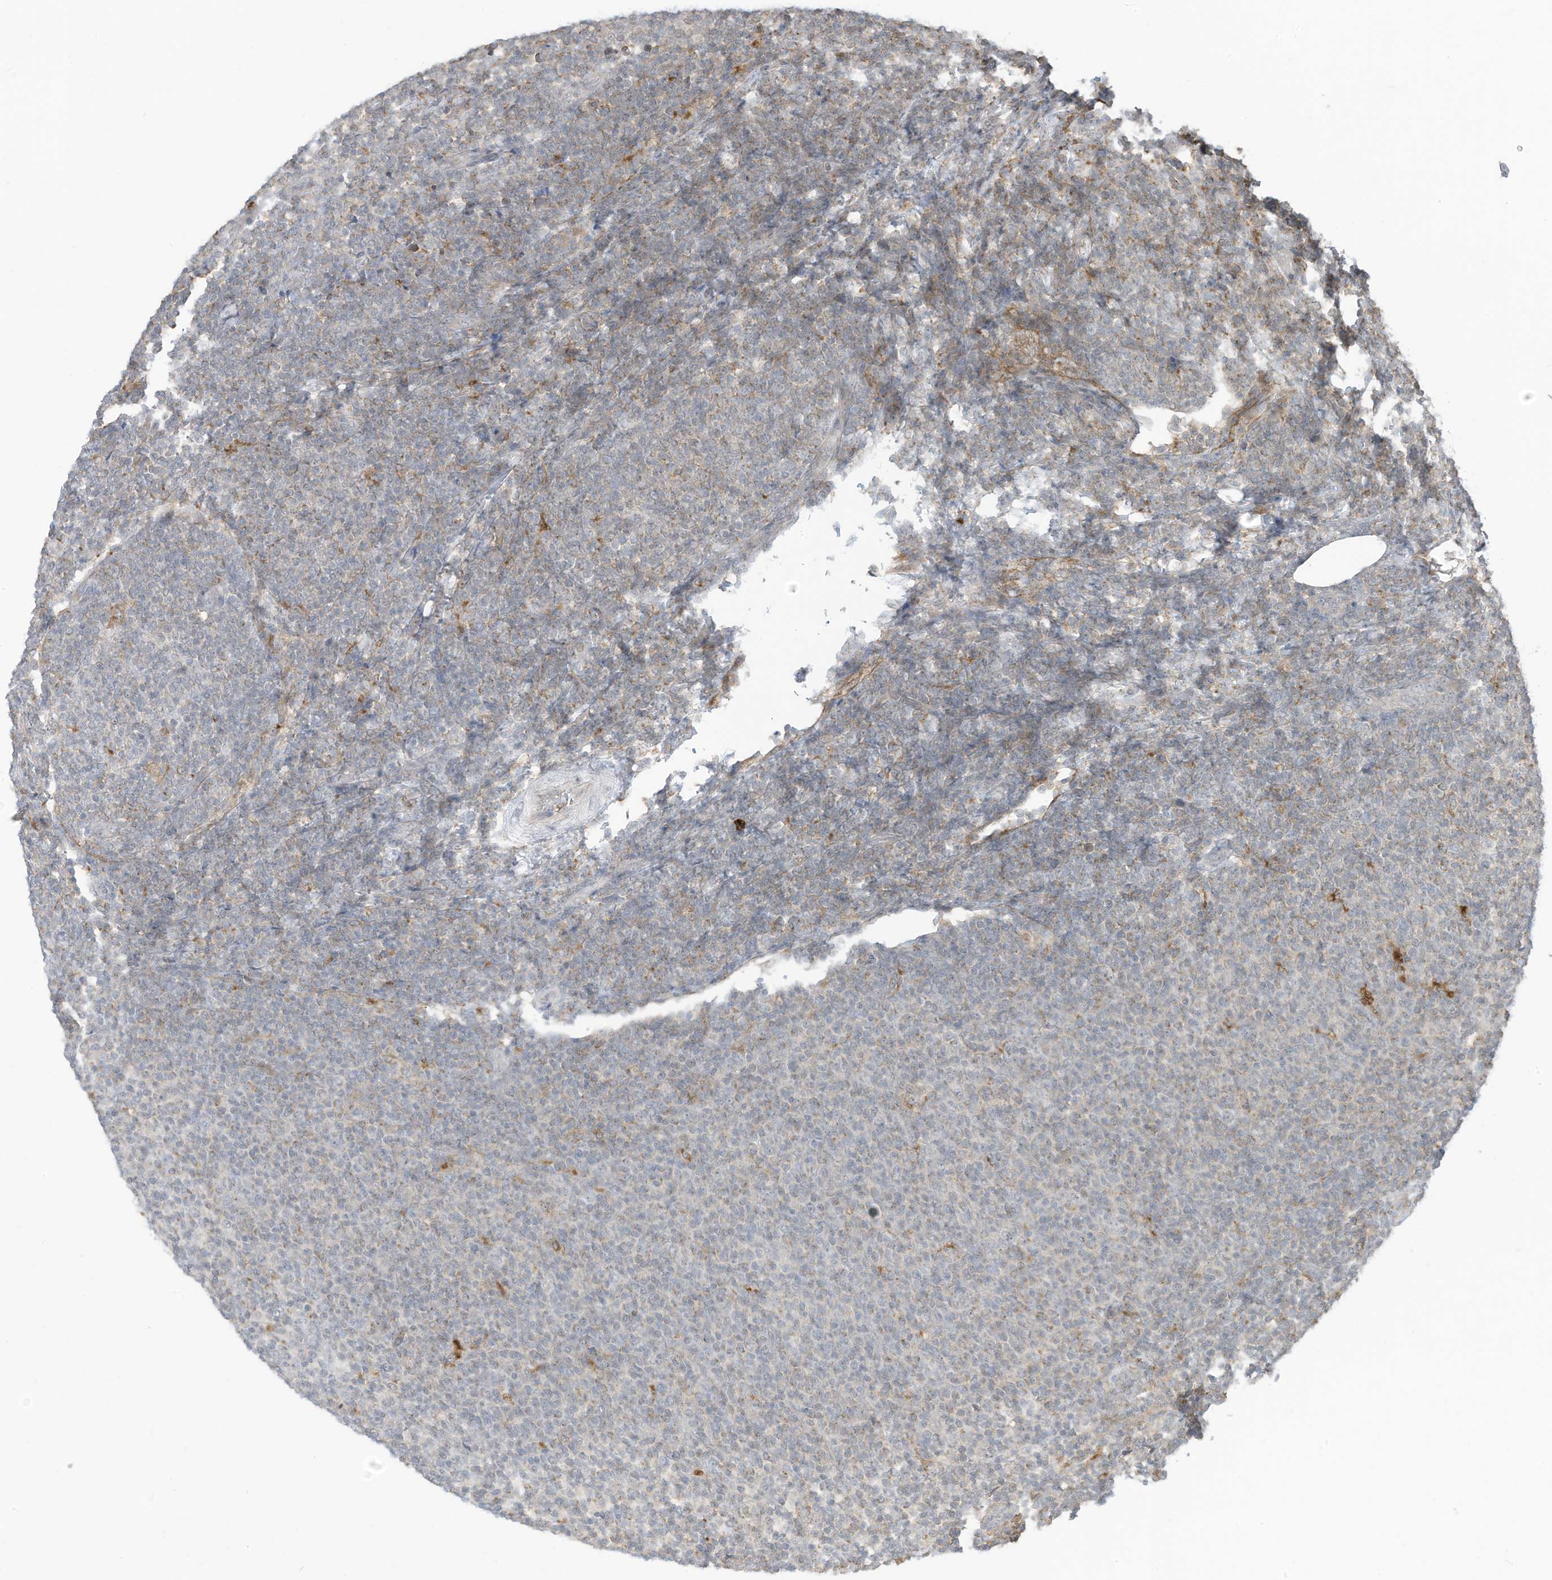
{"staining": {"intensity": "negative", "quantity": "none", "location": "none"}, "tissue": "lymphoma", "cell_type": "Tumor cells", "image_type": "cancer", "snomed": [{"axis": "morphology", "description": "Malignant lymphoma, non-Hodgkin's type, Low grade"}, {"axis": "topography", "description": "Lymph node"}], "caption": "Tumor cells show no significant positivity in malignant lymphoma, non-Hodgkin's type (low-grade).", "gene": "DZIP3", "patient": {"sex": "male", "age": 66}}